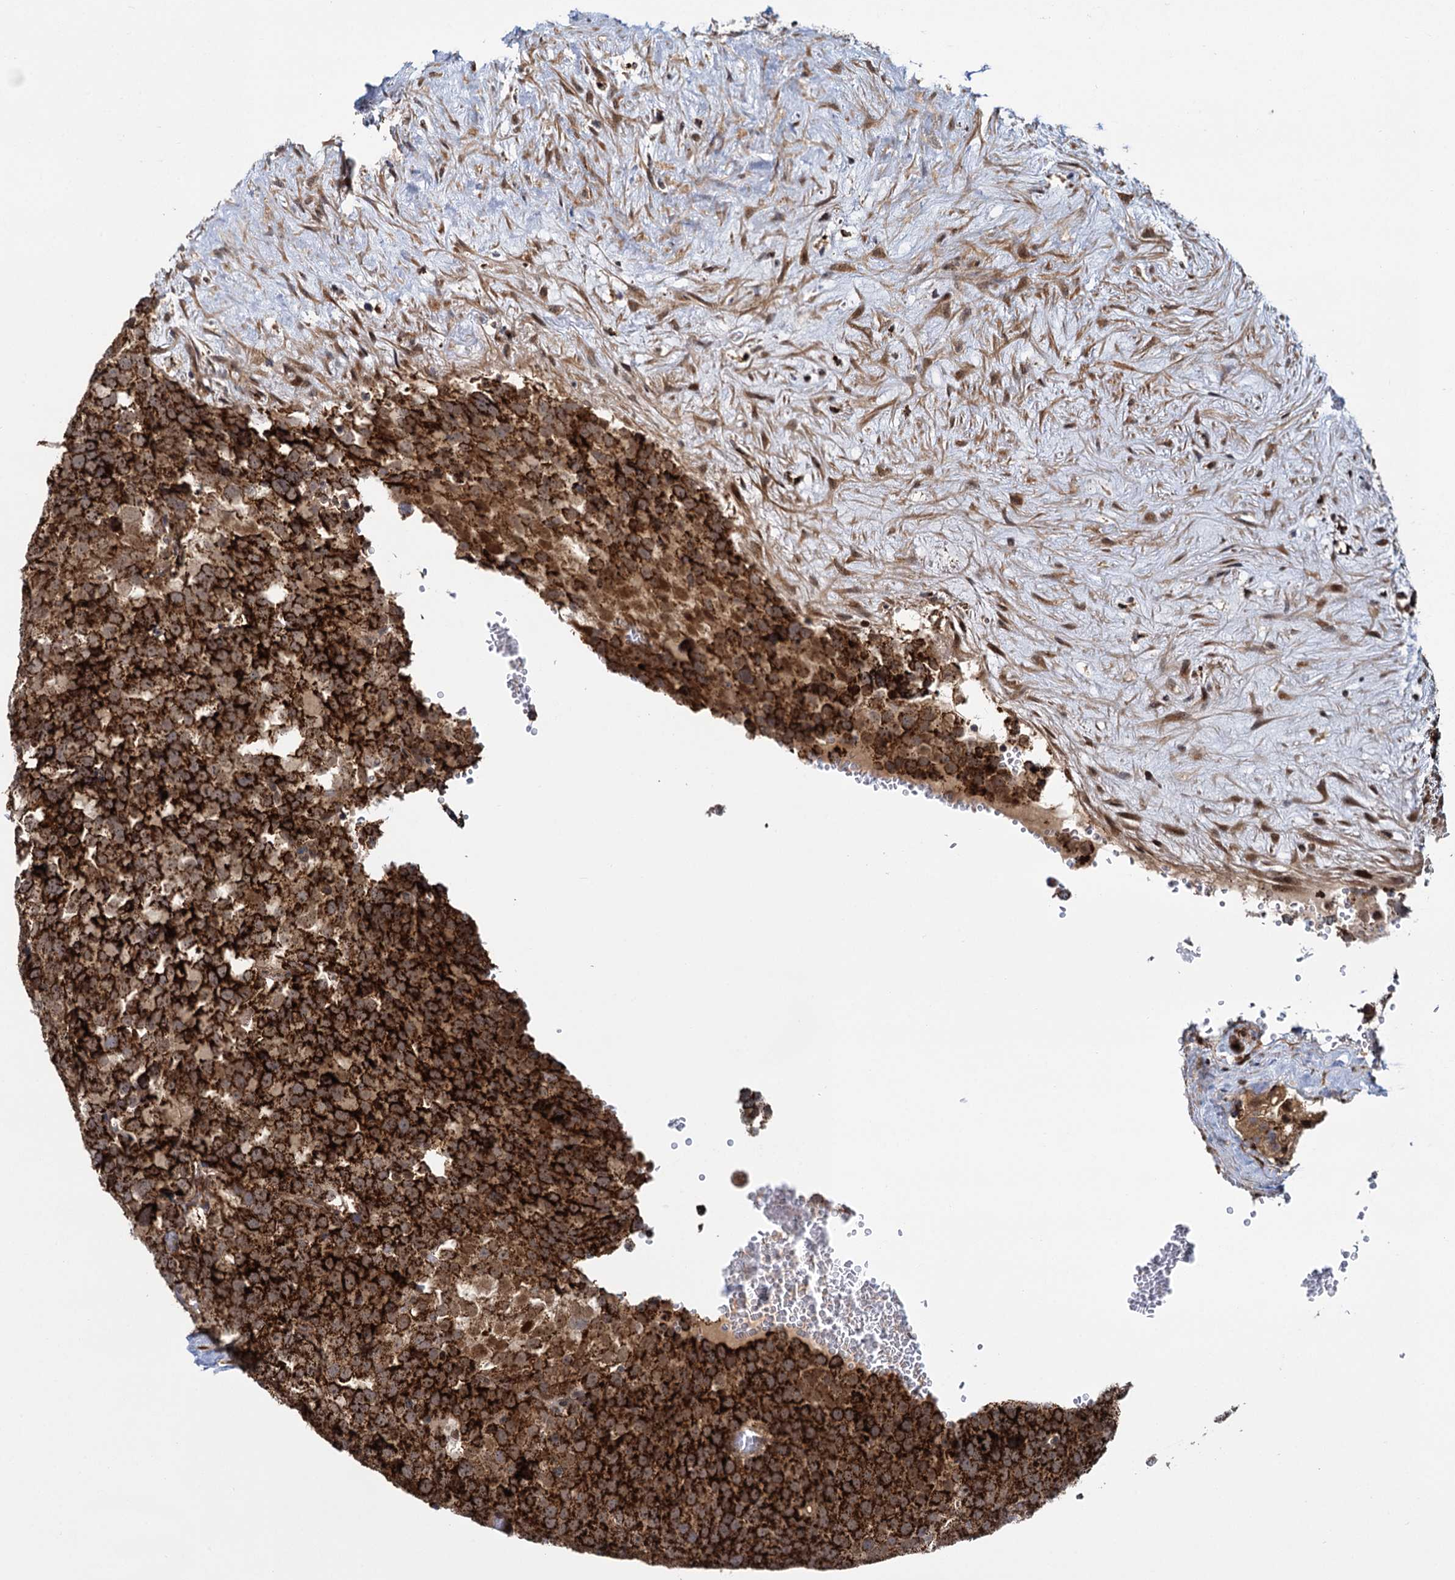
{"staining": {"intensity": "strong", "quantity": ">75%", "location": "cytoplasmic/membranous"}, "tissue": "testis cancer", "cell_type": "Tumor cells", "image_type": "cancer", "snomed": [{"axis": "morphology", "description": "Seminoma, NOS"}, {"axis": "topography", "description": "Testis"}], "caption": "A brown stain shows strong cytoplasmic/membranous expression of a protein in human testis cancer (seminoma) tumor cells.", "gene": "GAL3ST4", "patient": {"sex": "male", "age": 71}}